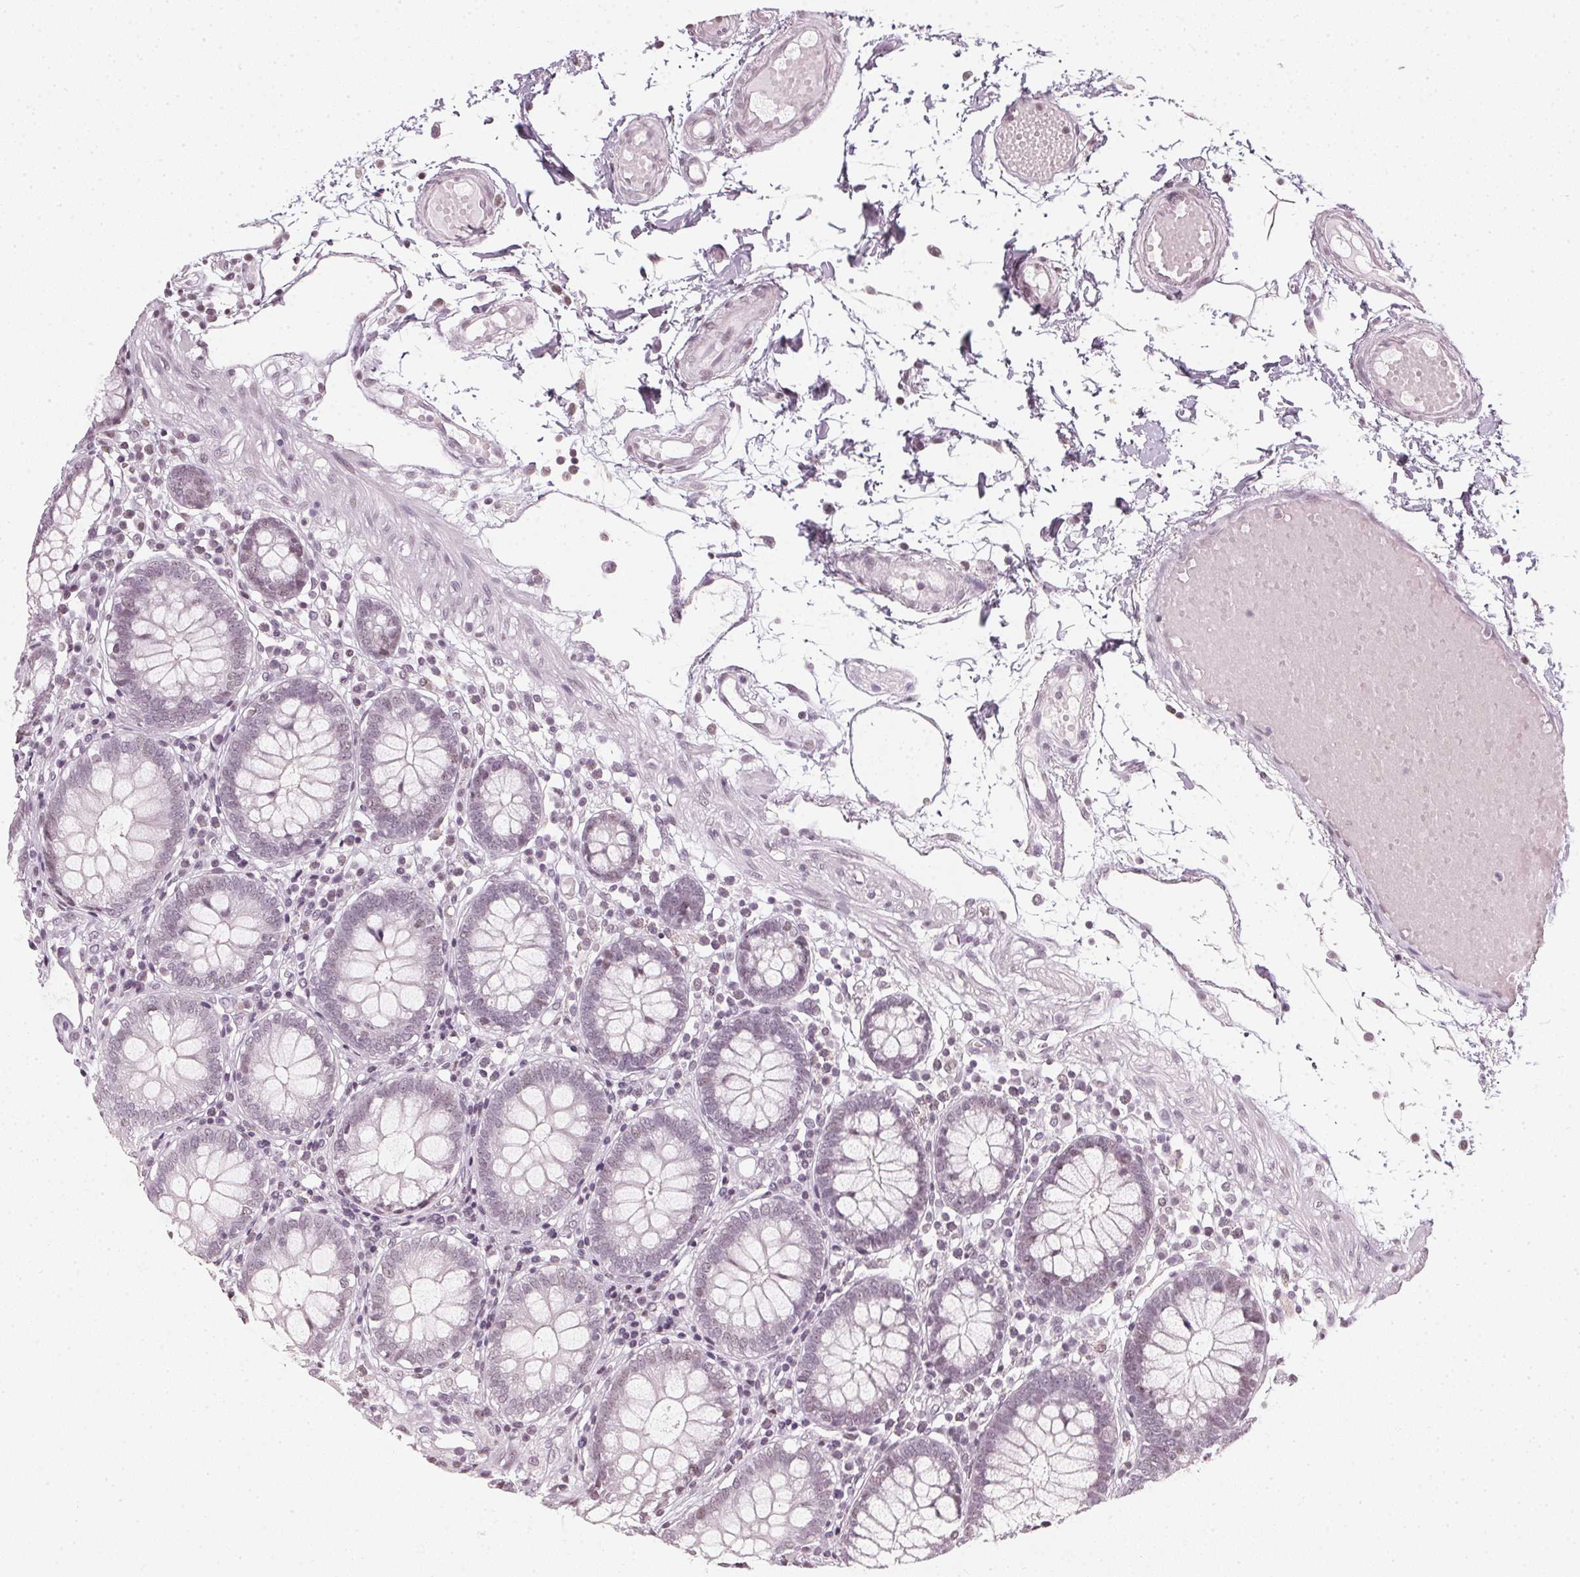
{"staining": {"intensity": "negative", "quantity": "none", "location": "none"}, "tissue": "colon", "cell_type": "Endothelial cells", "image_type": "normal", "snomed": [{"axis": "morphology", "description": "Normal tissue, NOS"}, {"axis": "morphology", "description": "Adenocarcinoma, NOS"}, {"axis": "topography", "description": "Colon"}], "caption": "Immunohistochemistry micrograph of unremarkable colon: human colon stained with DAB exhibits no significant protein expression in endothelial cells. (DAB immunohistochemistry (IHC) visualized using brightfield microscopy, high magnification).", "gene": "DNAJC6", "patient": {"sex": "male", "age": 83}}